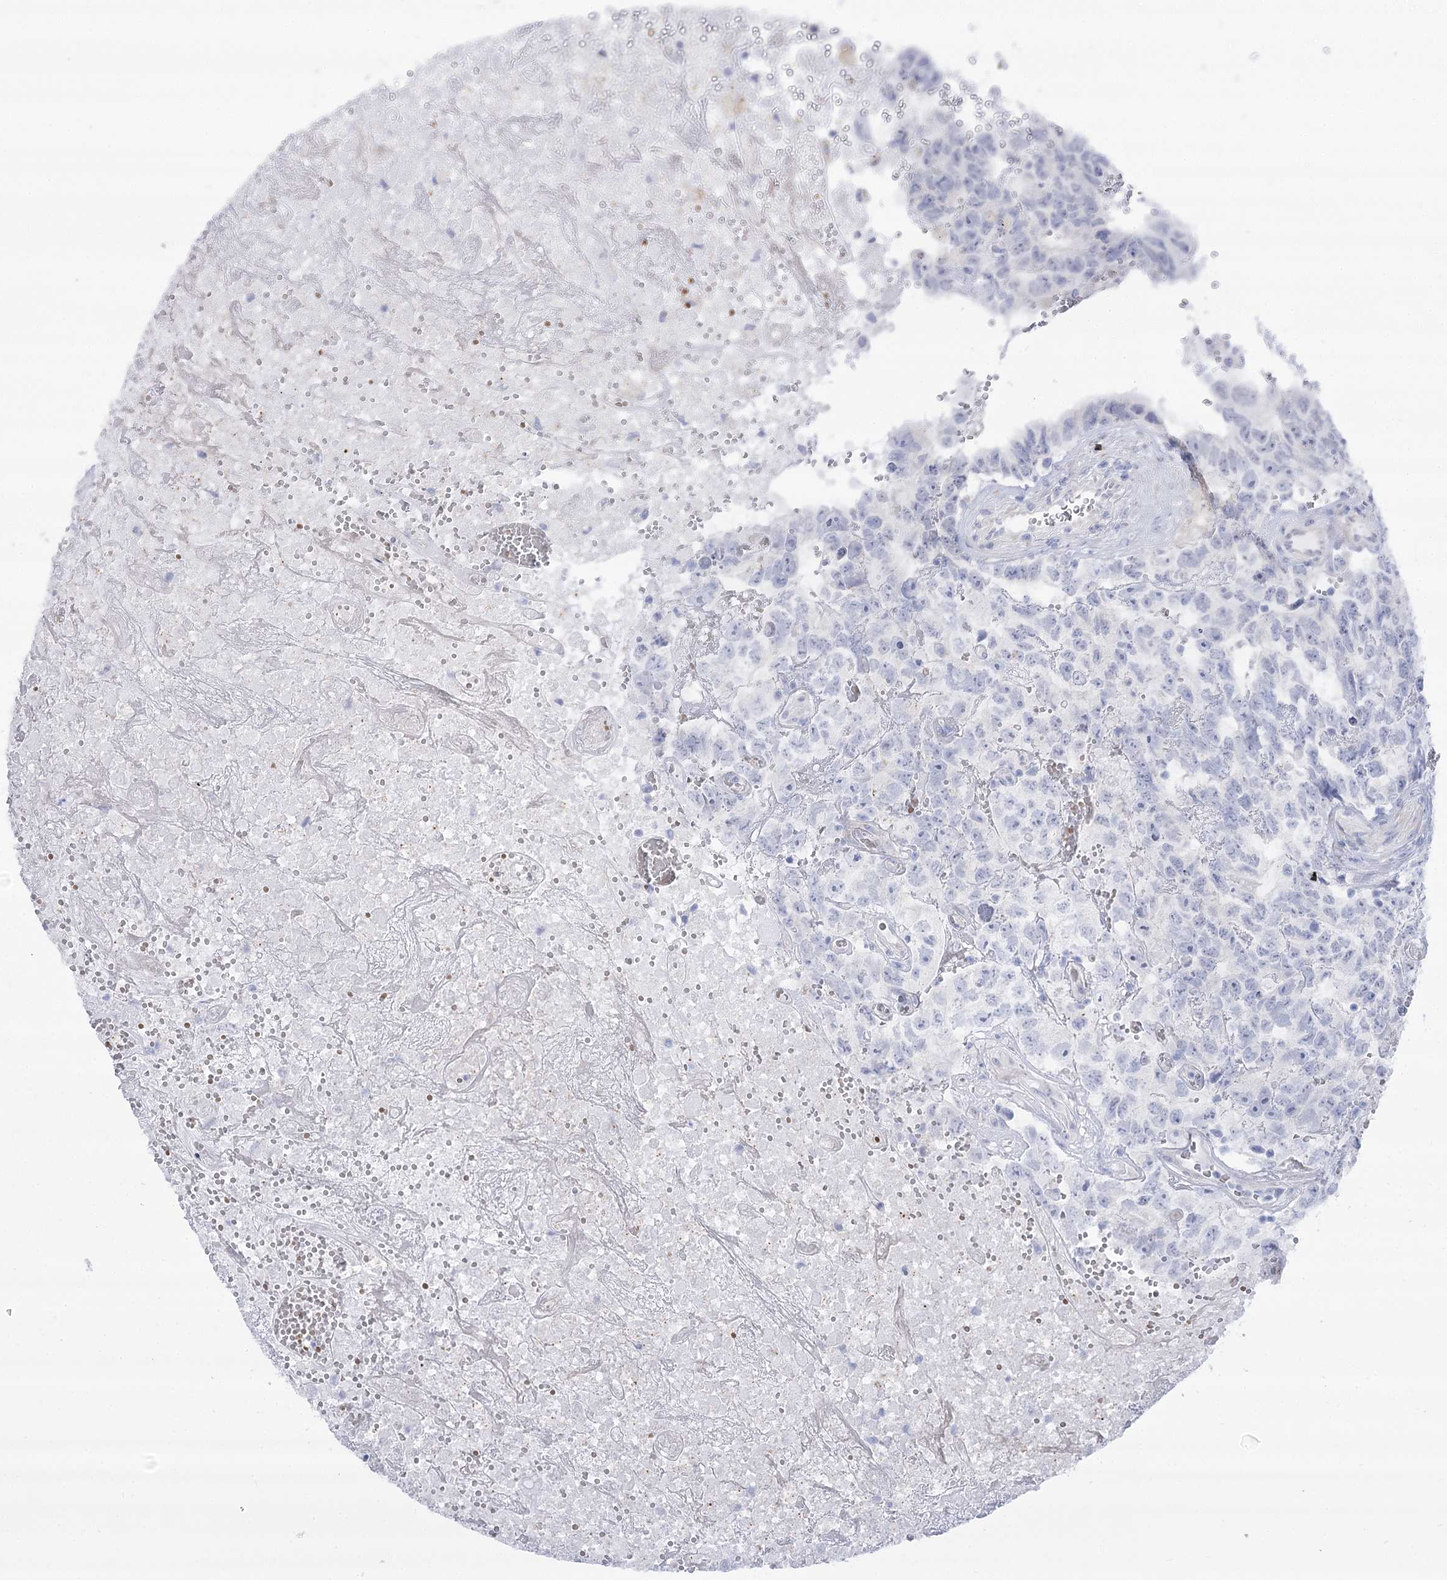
{"staining": {"intensity": "negative", "quantity": "none", "location": "none"}, "tissue": "testis cancer", "cell_type": "Tumor cells", "image_type": "cancer", "snomed": [{"axis": "morphology", "description": "Carcinoma, Embryonal, NOS"}, {"axis": "topography", "description": "Testis"}], "caption": "High power microscopy micrograph of an immunohistochemistry micrograph of testis cancer (embryonal carcinoma), revealing no significant staining in tumor cells.", "gene": "SIAE", "patient": {"sex": "male", "age": 45}}